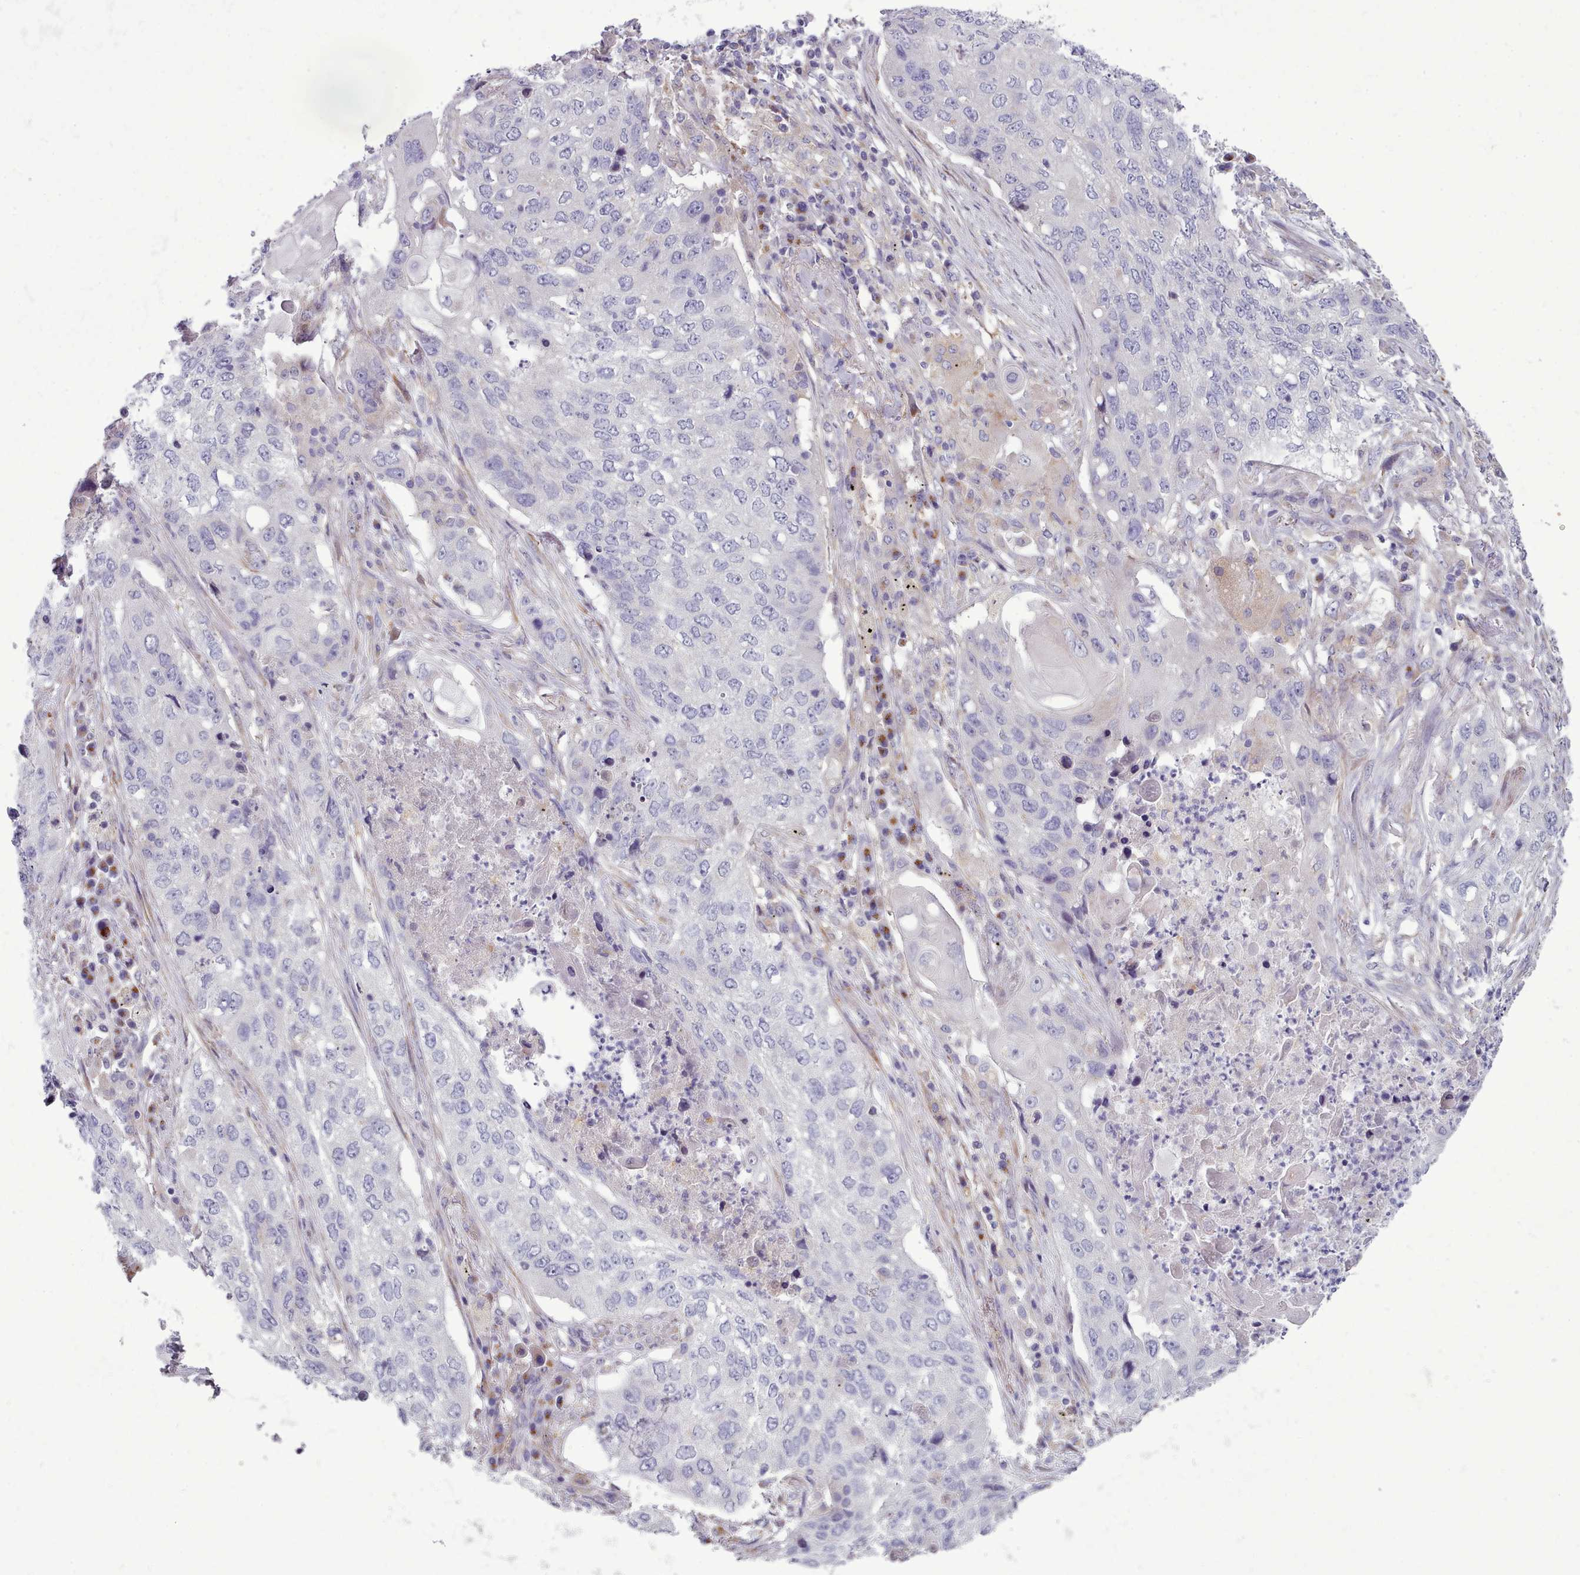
{"staining": {"intensity": "negative", "quantity": "none", "location": "none"}, "tissue": "lung cancer", "cell_type": "Tumor cells", "image_type": "cancer", "snomed": [{"axis": "morphology", "description": "Squamous cell carcinoma, NOS"}, {"axis": "topography", "description": "Lung"}], "caption": "Micrograph shows no significant protein expression in tumor cells of lung squamous cell carcinoma.", "gene": "MYRFL", "patient": {"sex": "female", "age": 63}}